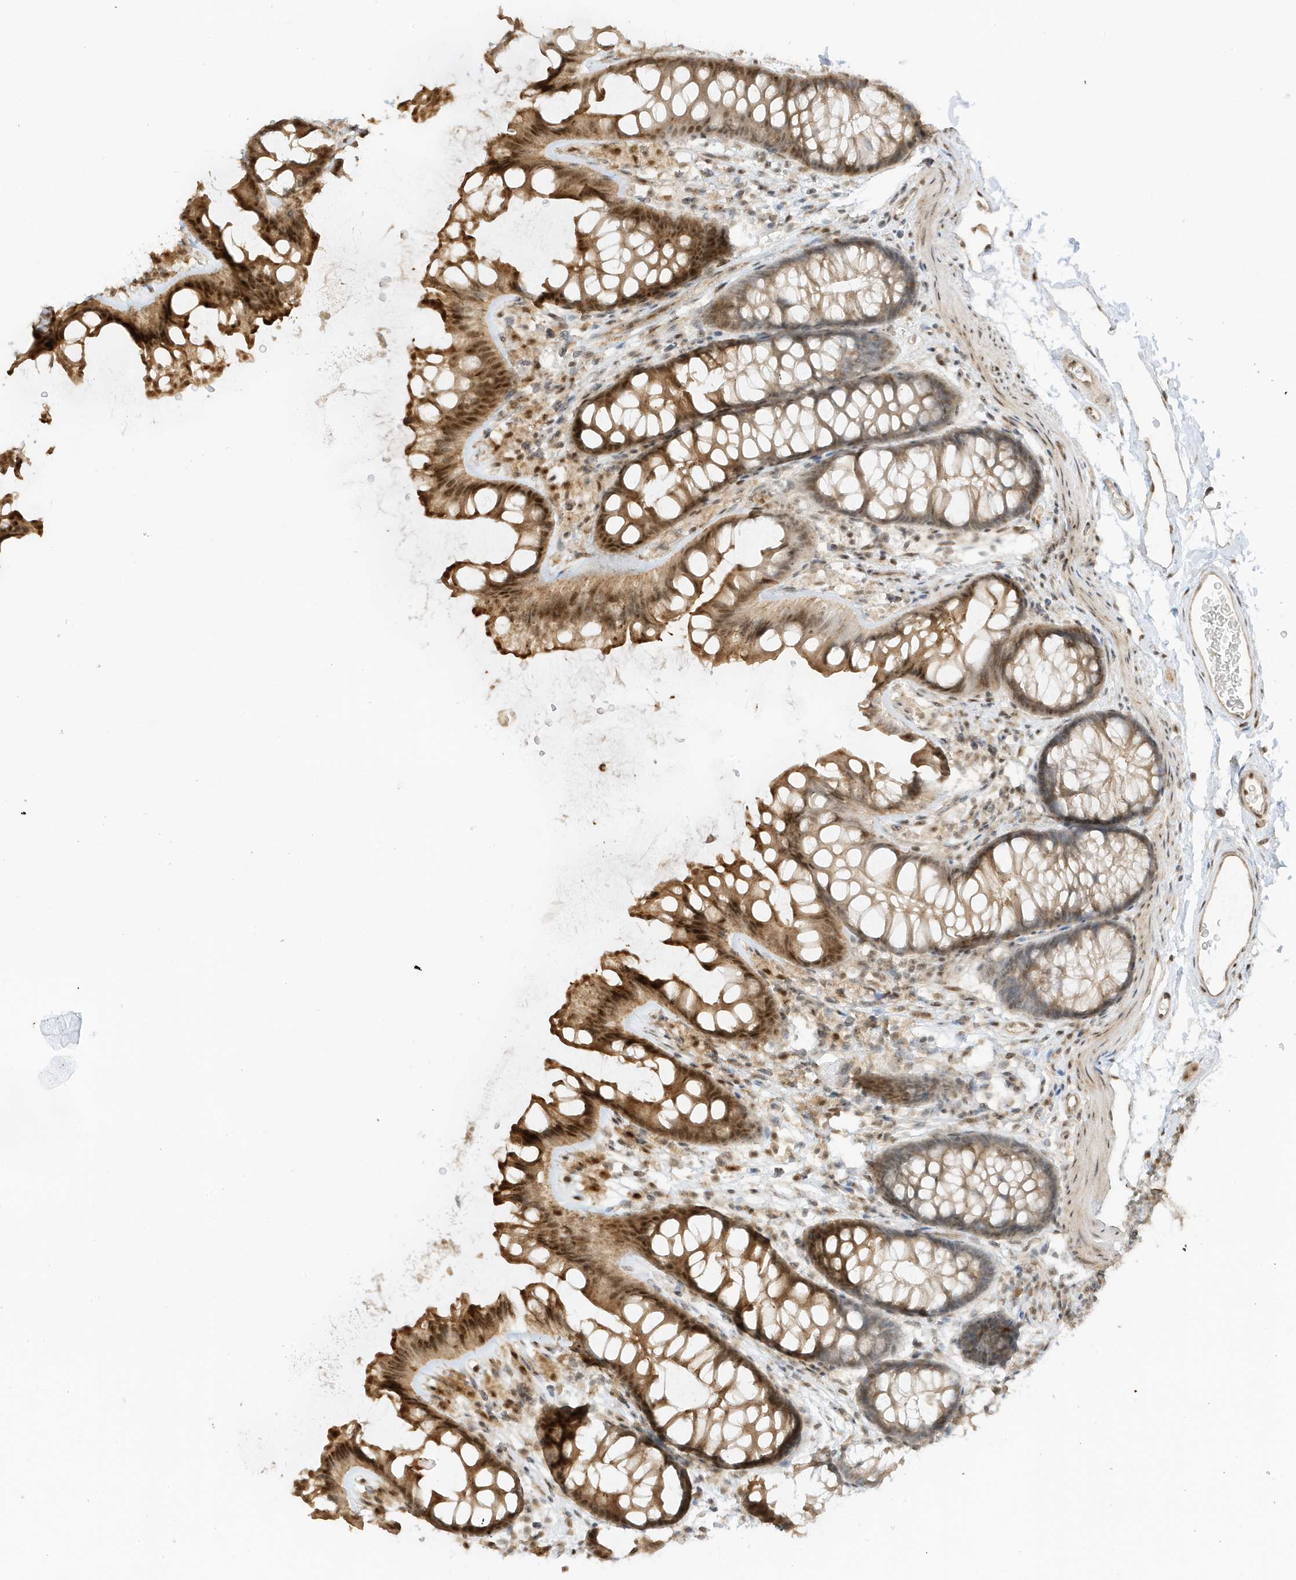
{"staining": {"intensity": "moderate", "quantity": ">75%", "location": "cytoplasmic/membranous,nuclear"}, "tissue": "colon", "cell_type": "Endothelial cells", "image_type": "normal", "snomed": [{"axis": "morphology", "description": "Normal tissue, NOS"}, {"axis": "topography", "description": "Colon"}], "caption": "The micrograph shows staining of normal colon, revealing moderate cytoplasmic/membranous,nuclear protein staining (brown color) within endothelial cells.", "gene": "ZBTB41", "patient": {"sex": "female", "age": 62}}